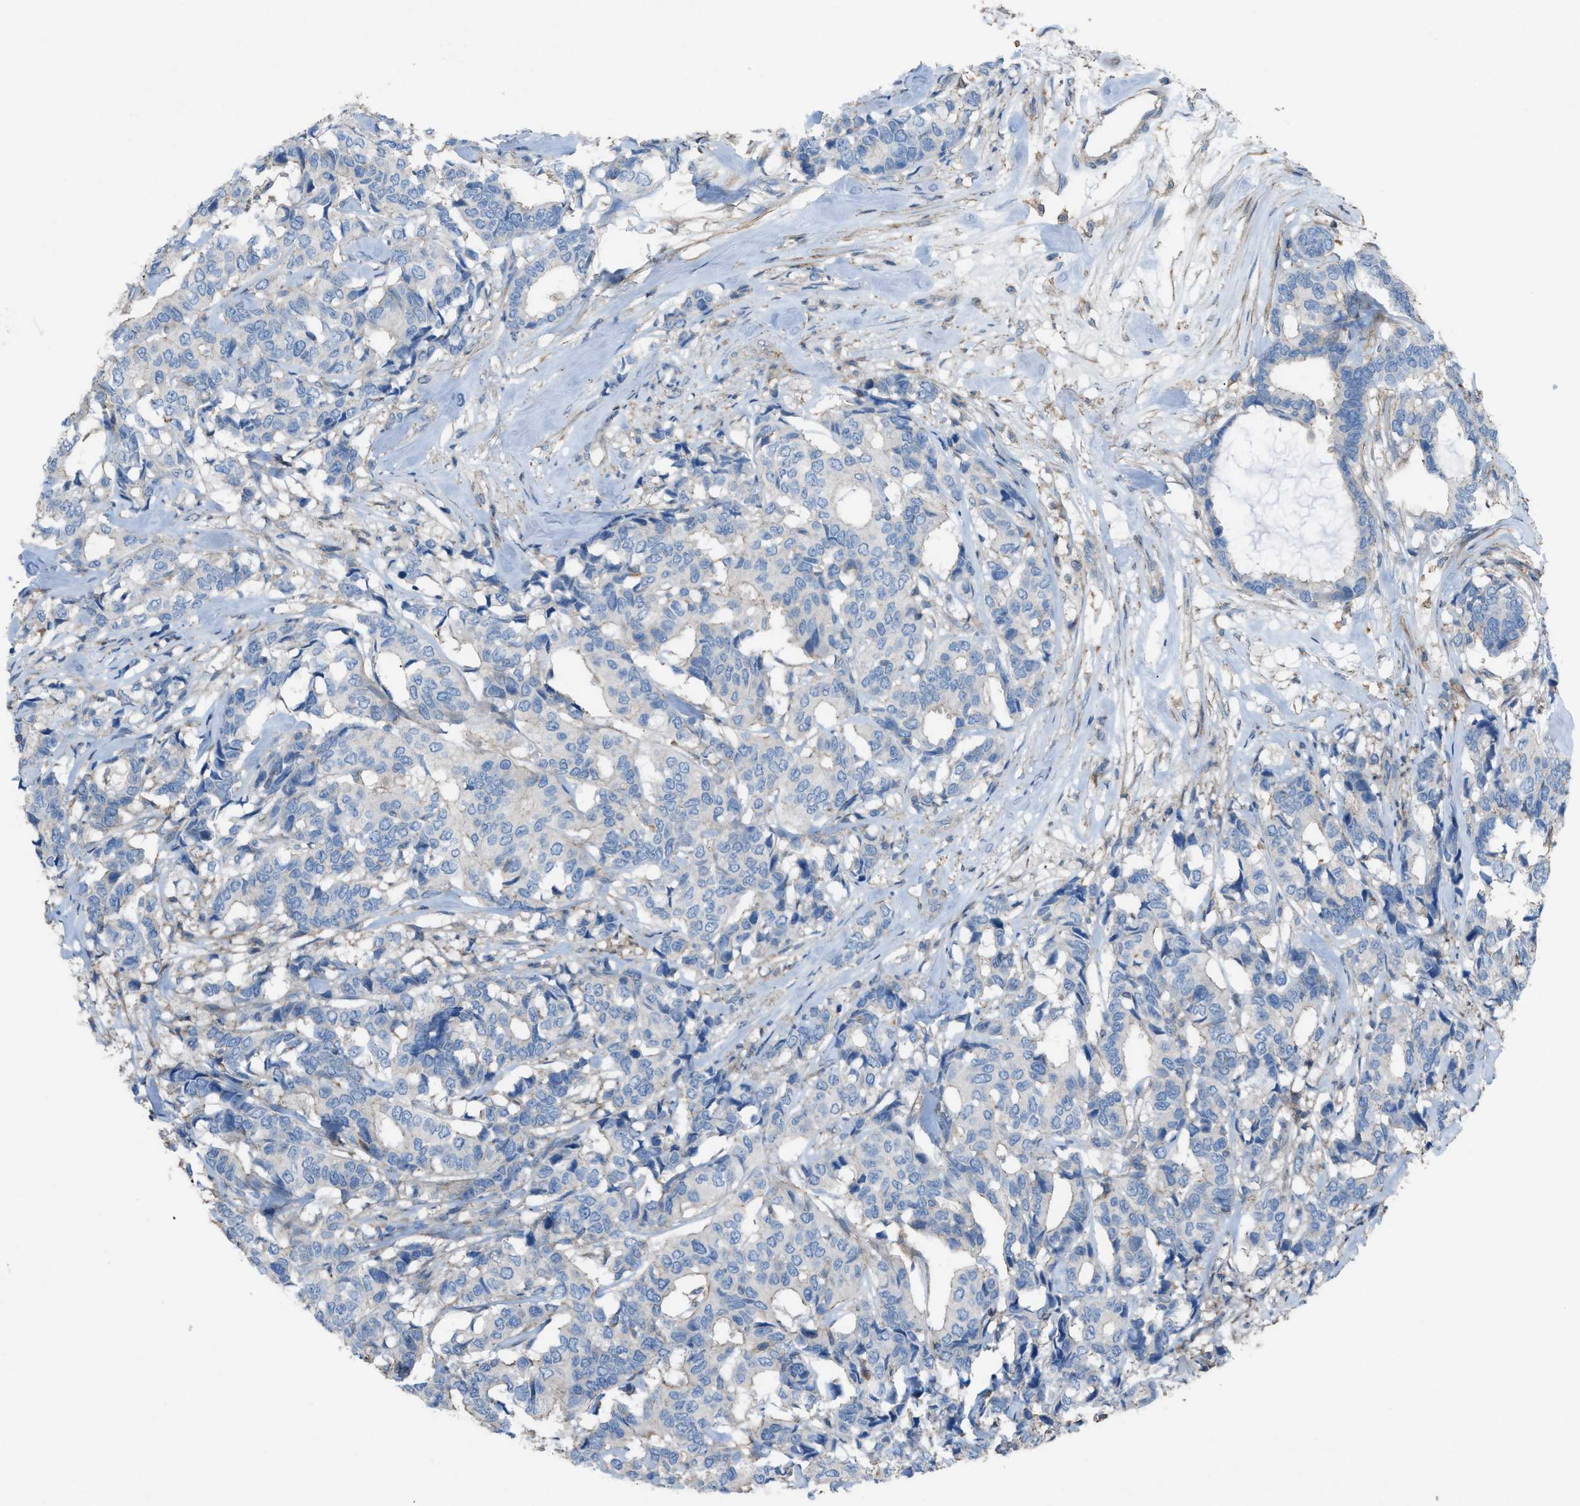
{"staining": {"intensity": "negative", "quantity": "none", "location": "none"}, "tissue": "breast cancer", "cell_type": "Tumor cells", "image_type": "cancer", "snomed": [{"axis": "morphology", "description": "Duct carcinoma"}, {"axis": "topography", "description": "Breast"}], "caption": "Tumor cells are negative for protein expression in human breast cancer. (Stains: DAB IHC with hematoxylin counter stain, Microscopy: brightfield microscopy at high magnification).", "gene": "NCK2", "patient": {"sex": "female", "age": 87}}